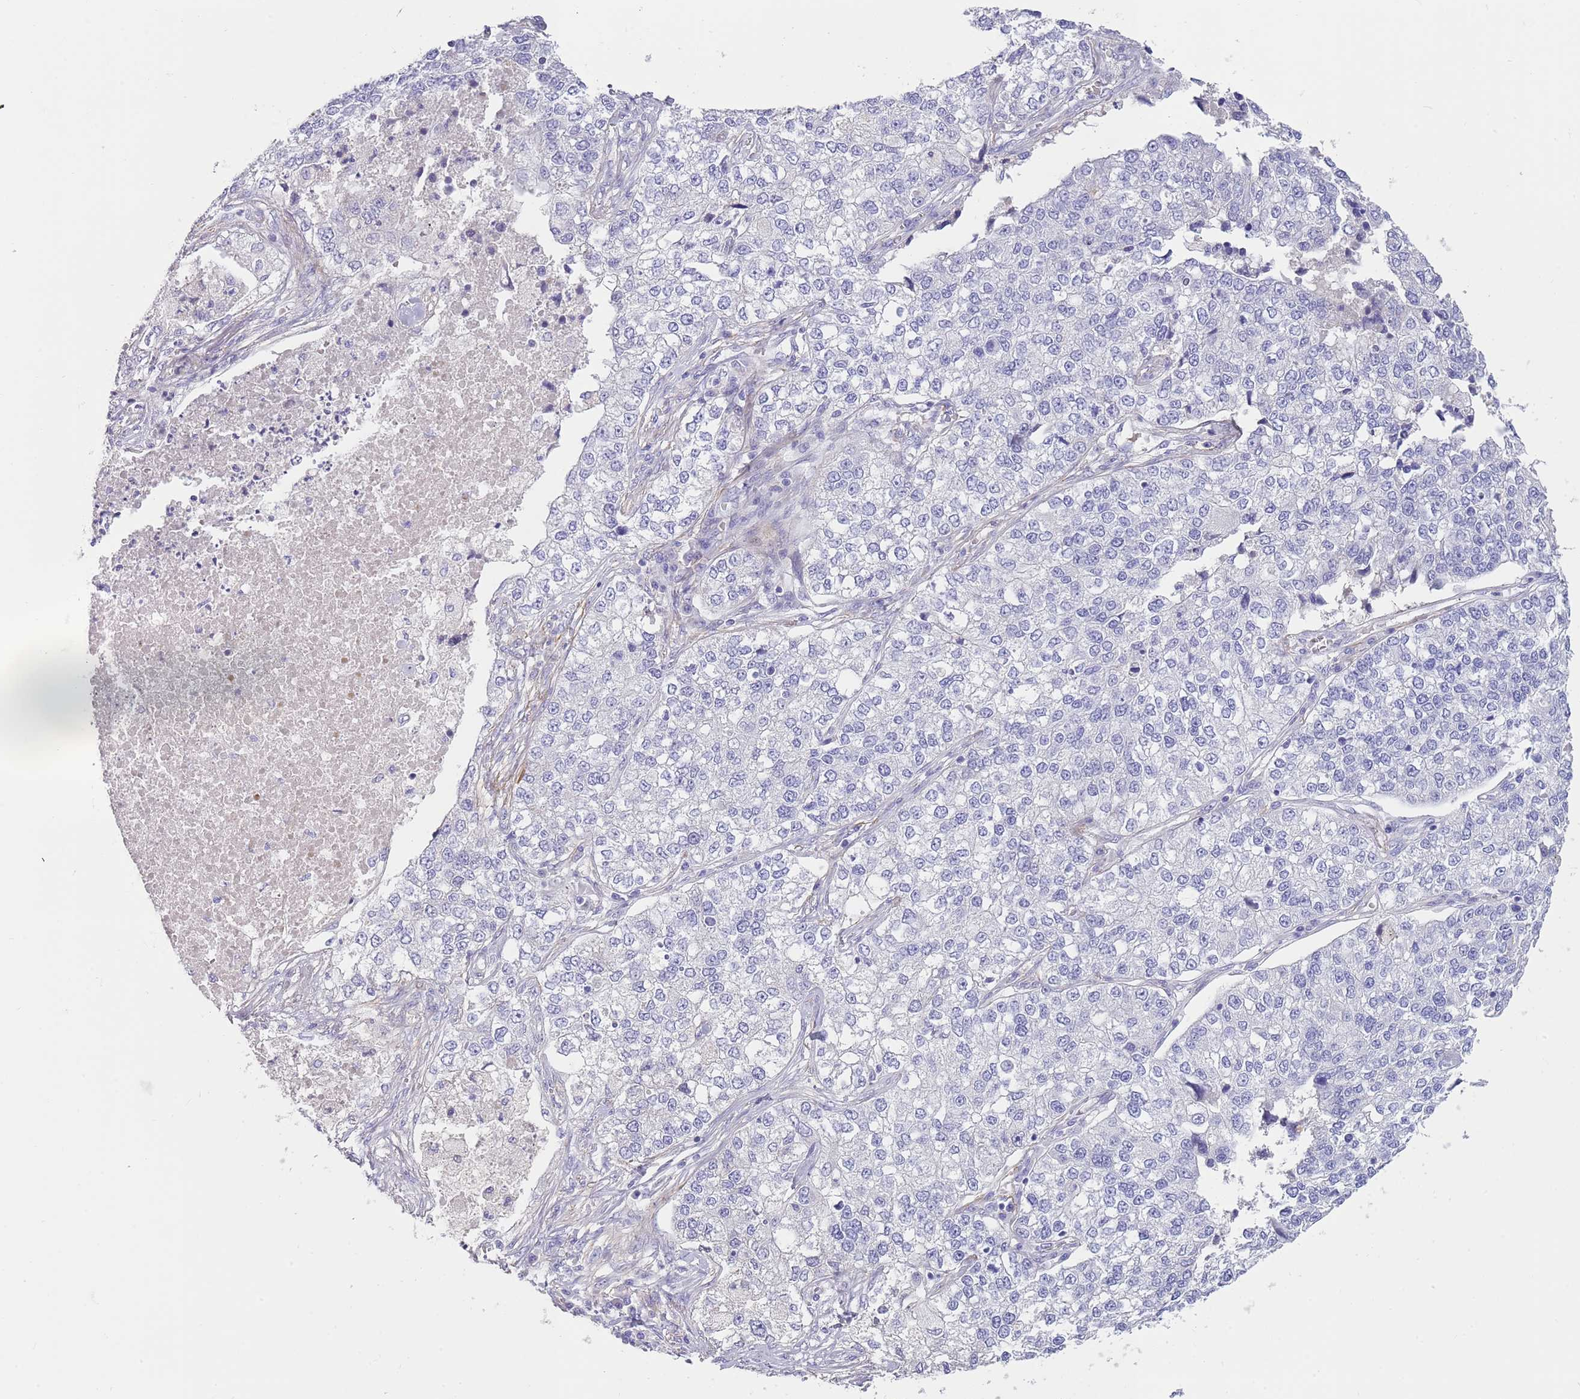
{"staining": {"intensity": "negative", "quantity": "none", "location": "none"}, "tissue": "lung cancer", "cell_type": "Tumor cells", "image_type": "cancer", "snomed": [{"axis": "morphology", "description": "Adenocarcinoma, NOS"}, {"axis": "topography", "description": "Lung"}], "caption": "Tumor cells show no significant protein positivity in lung cancer.", "gene": "LEPROTL1", "patient": {"sex": "male", "age": 49}}